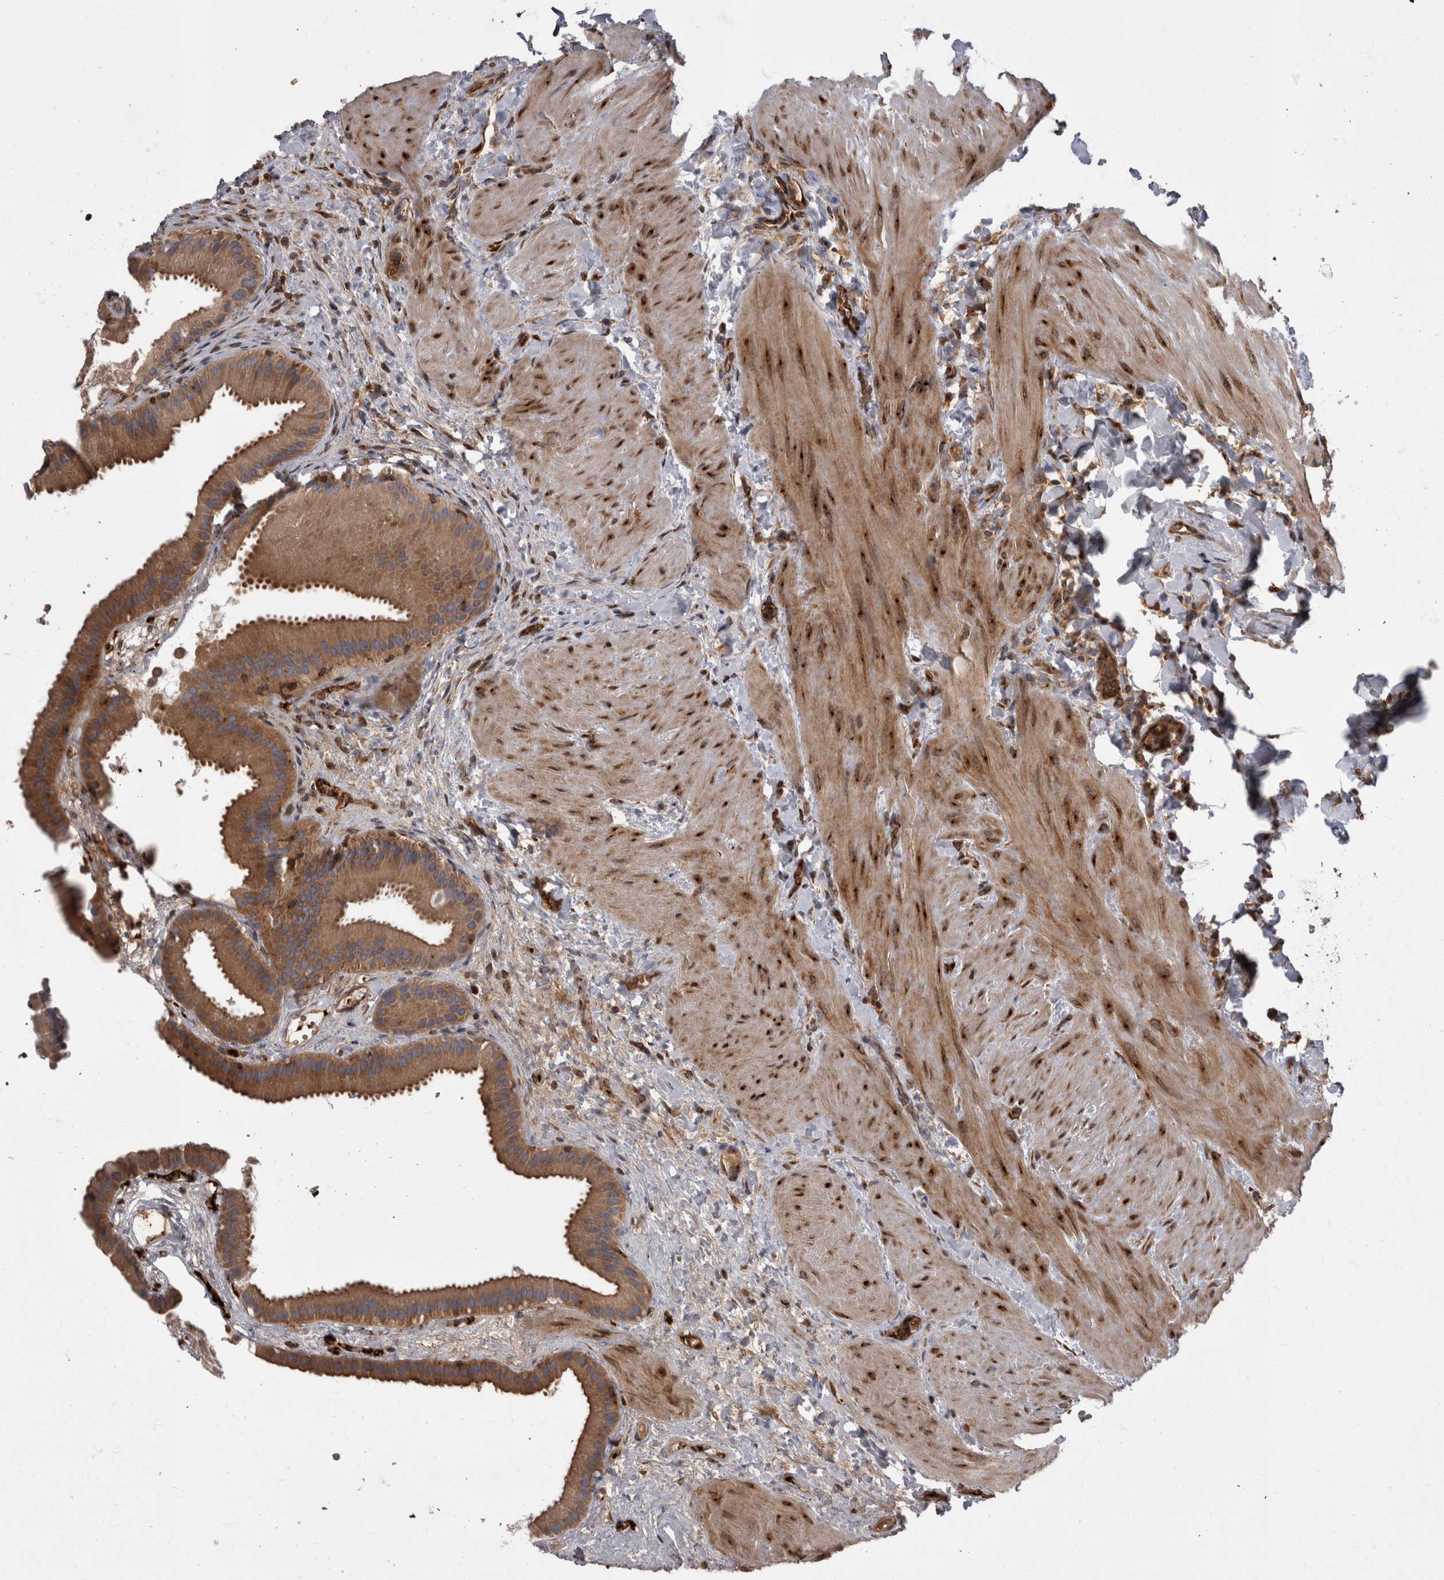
{"staining": {"intensity": "moderate", "quantity": ">75%", "location": "cytoplasmic/membranous"}, "tissue": "gallbladder", "cell_type": "Glandular cells", "image_type": "normal", "snomed": [{"axis": "morphology", "description": "Normal tissue, NOS"}, {"axis": "topography", "description": "Gallbladder"}], "caption": "A high-resolution histopathology image shows immunohistochemistry staining of unremarkable gallbladder, which demonstrates moderate cytoplasmic/membranous staining in approximately >75% of glandular cells.", "gene": "HOOK3", "patient": {"sex": "male", "age": 55}}